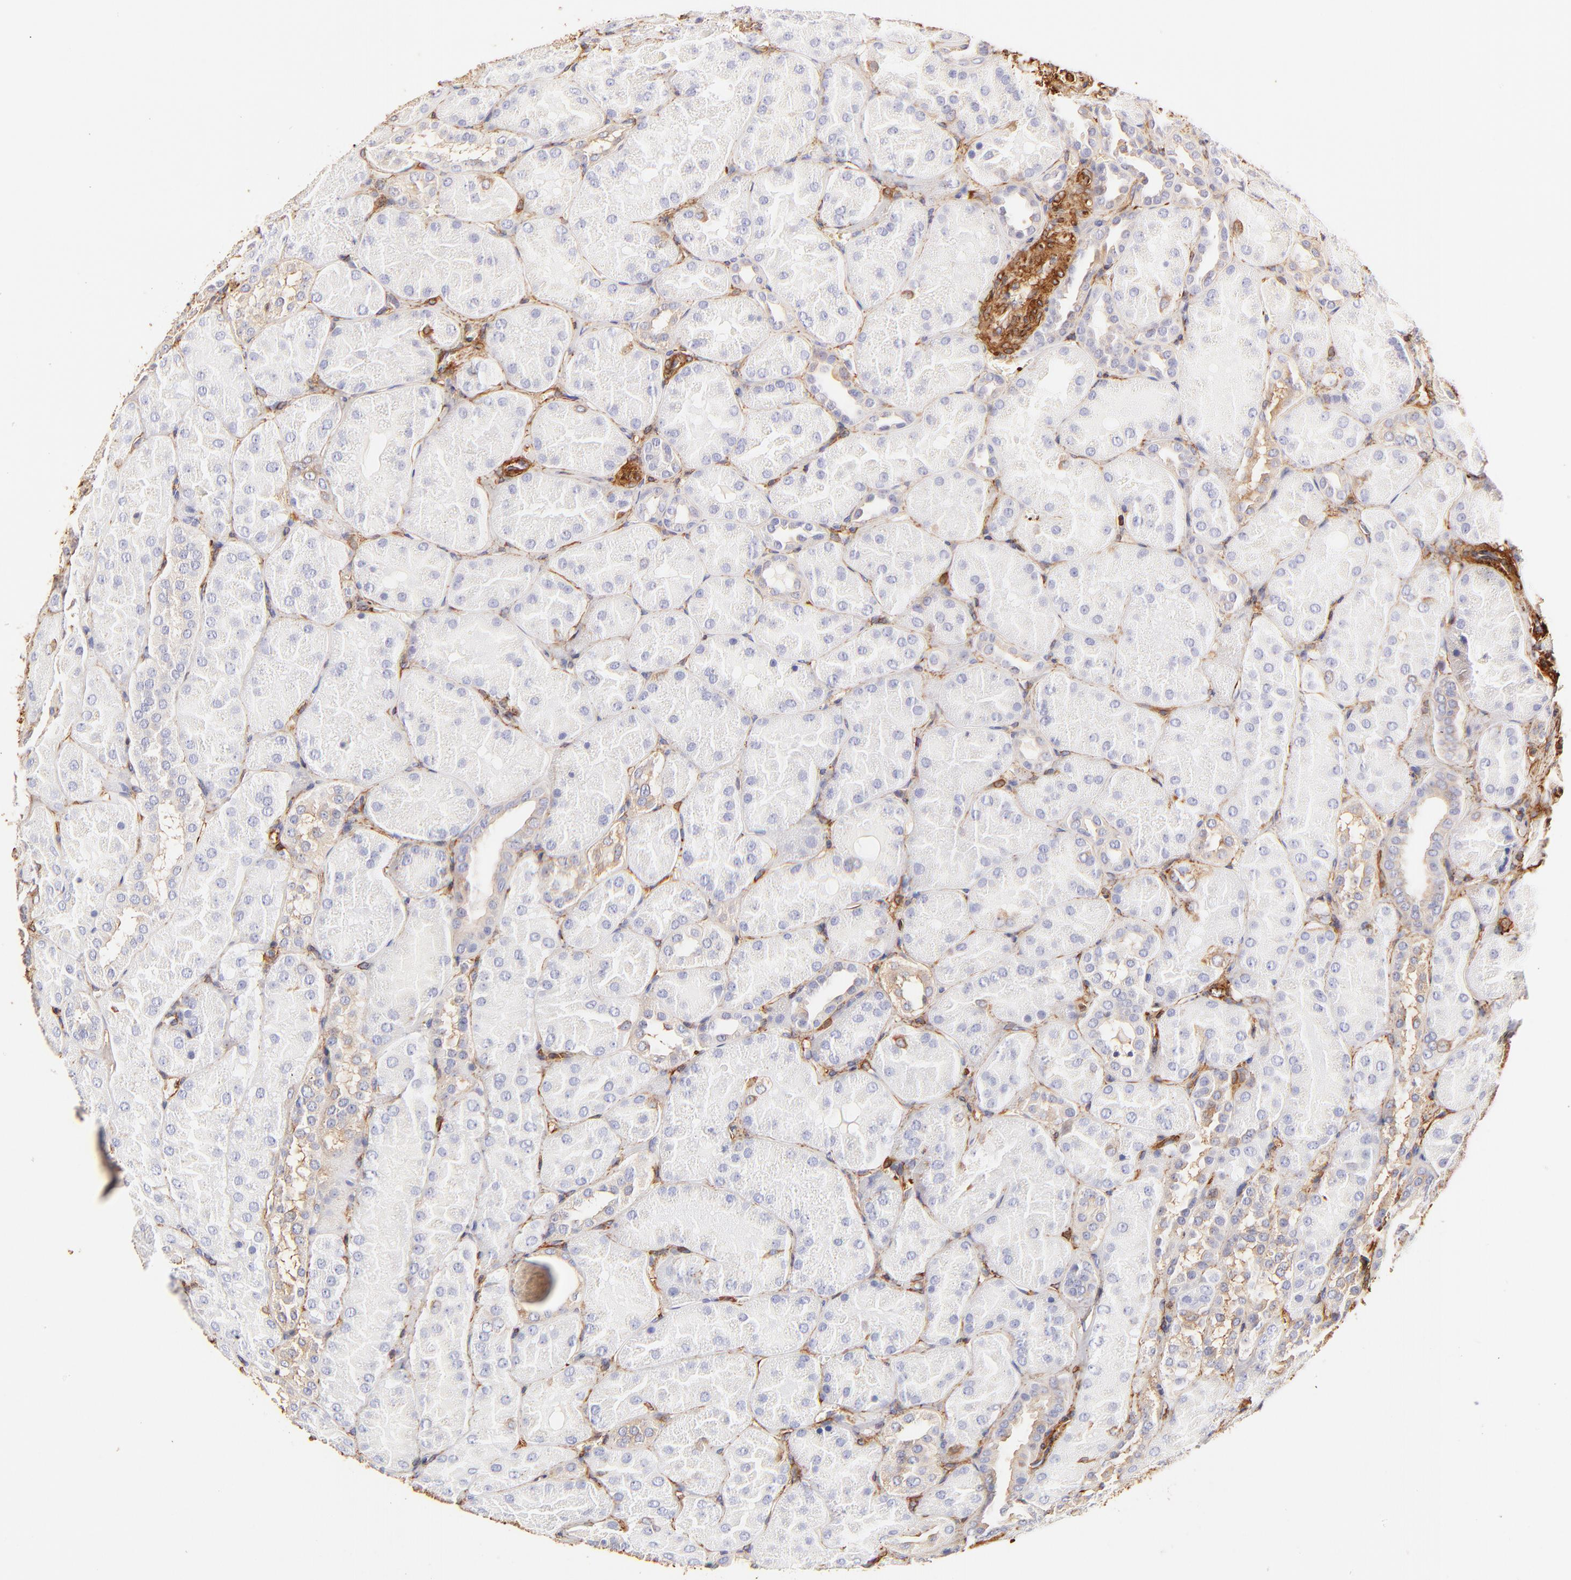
{"staining": {"intensity": "strong", "quantity": ">75%", "location": "cytoplasmic/membranous"}, "tissue": "kidney", "cell_type": "Cells in glomeruli", "image_type": "normal", "snomed": [{"axis": "morphology", "description": "Normal tissue, NOS"}, {"axis": "topography", "description": "Kidney"}], "caption": "Immunohistochemistry (IHC) of benign human kidney shows high levels of strong cytoplasmic/membranous positivity in approximately >75% of cells in glomeruli. The staining was performed using DAB (3,3'-diaminobenzidine), with brown indicating positive protein expression. Nuclei are stained blue with hematoxylin.", "gene": "FLNA", "patient": {"sex": "male", "age": 28}}